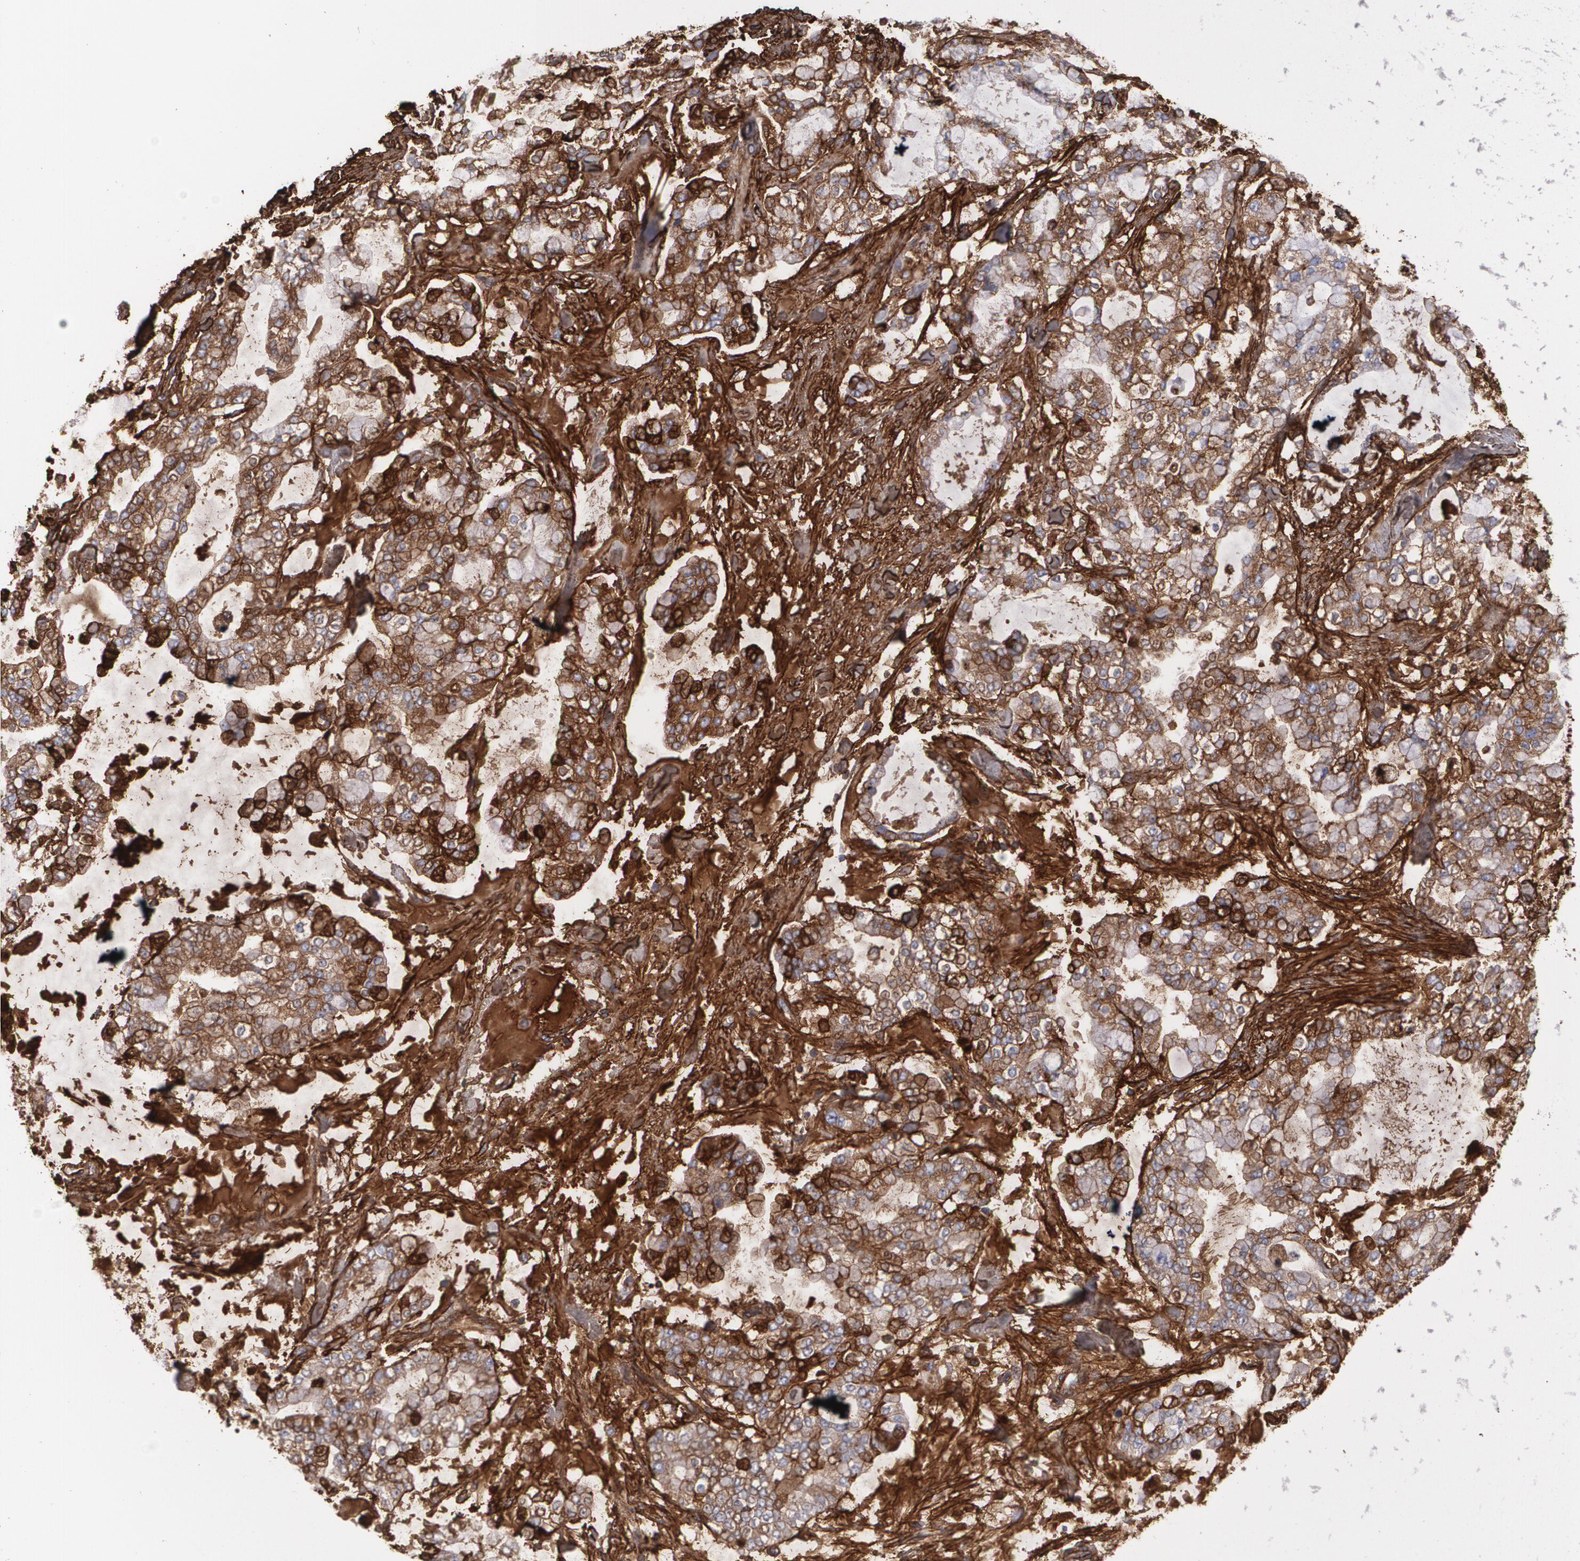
{"staining": {"intensity": "moderate", "quantity": ">75%", "location": "cytoplasmic/membranous"}, "tissue": "stomach cancer", "cell_type": "Tumor cells", "image_type": "cancer", "snomed": [{"axis": "morphology", "description": "Normal tissue, NOS"}, {"axis": "morphology", "description": "Adenocarcinoma, NOS"}, {"axis": "topography", "description": "Stomach, upper"}, {"axis": "topography", "description": "Stomach"}], "caption": "There is medium levels of moderate cytoplasmic/membranous expression in tumor cells of stomach cancer, as demonstrated by immunohistochemical staining (brown color).", "gene": "FBLN1", "patient": {"sex": "male", "age": 76}}